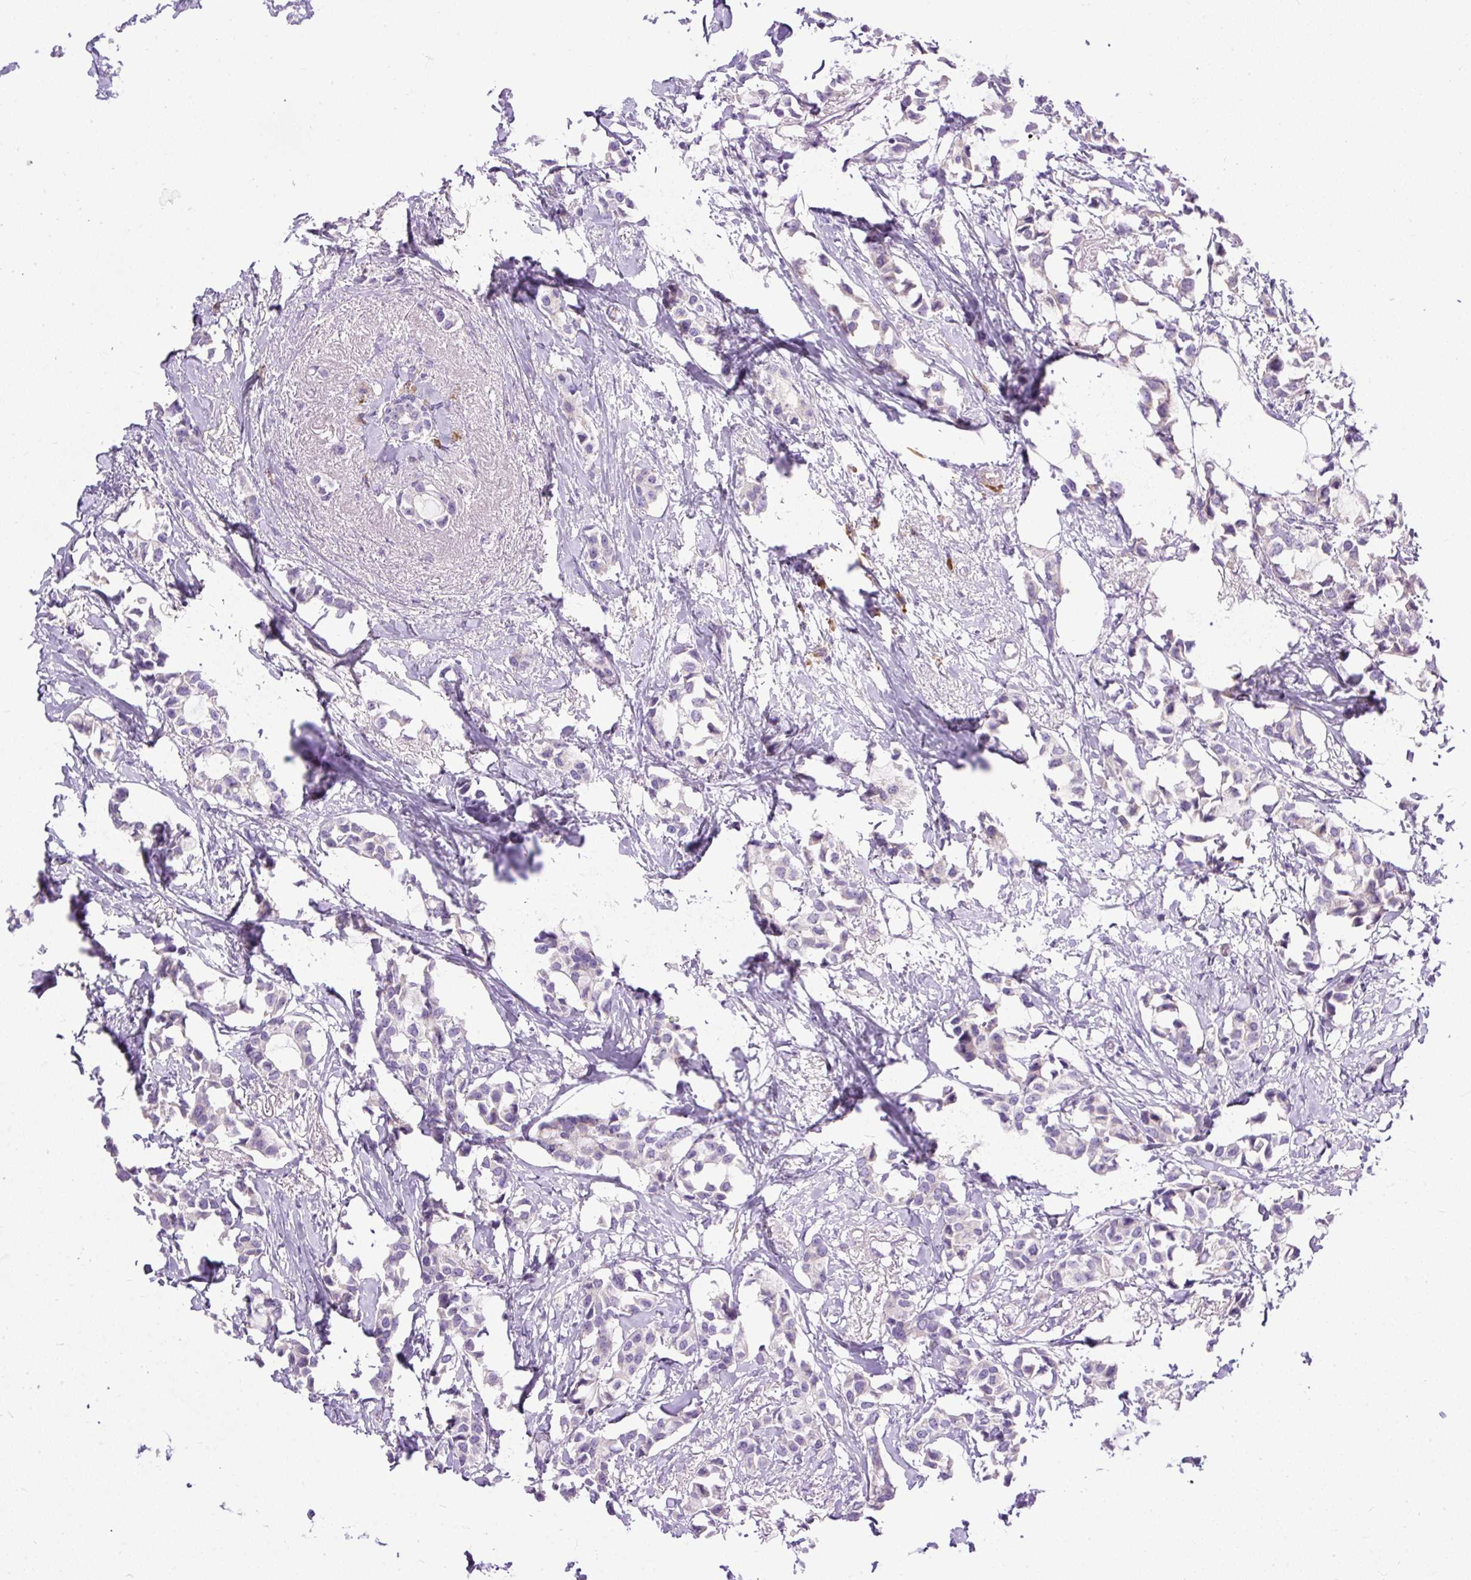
{"staining": {"intensity": "negative", "quantity": "none", "location": "none"}, "tissue": "breast cancer", "cell_type": "Tumor cells", "image_type": "cancer", "snomed": [{"axis": "morphology", "description": "Duct carcinoma"}, {"axis": "topography", "description": "Breast"}], "caption": "This is an immunohistochemistry (IHC) photomicrograph of breast cancer (invasive ductal carcinoma). There is no positivity in tumor cells.", "gene": "SYBU", "patient": {"sex": "female", "age": 73}}